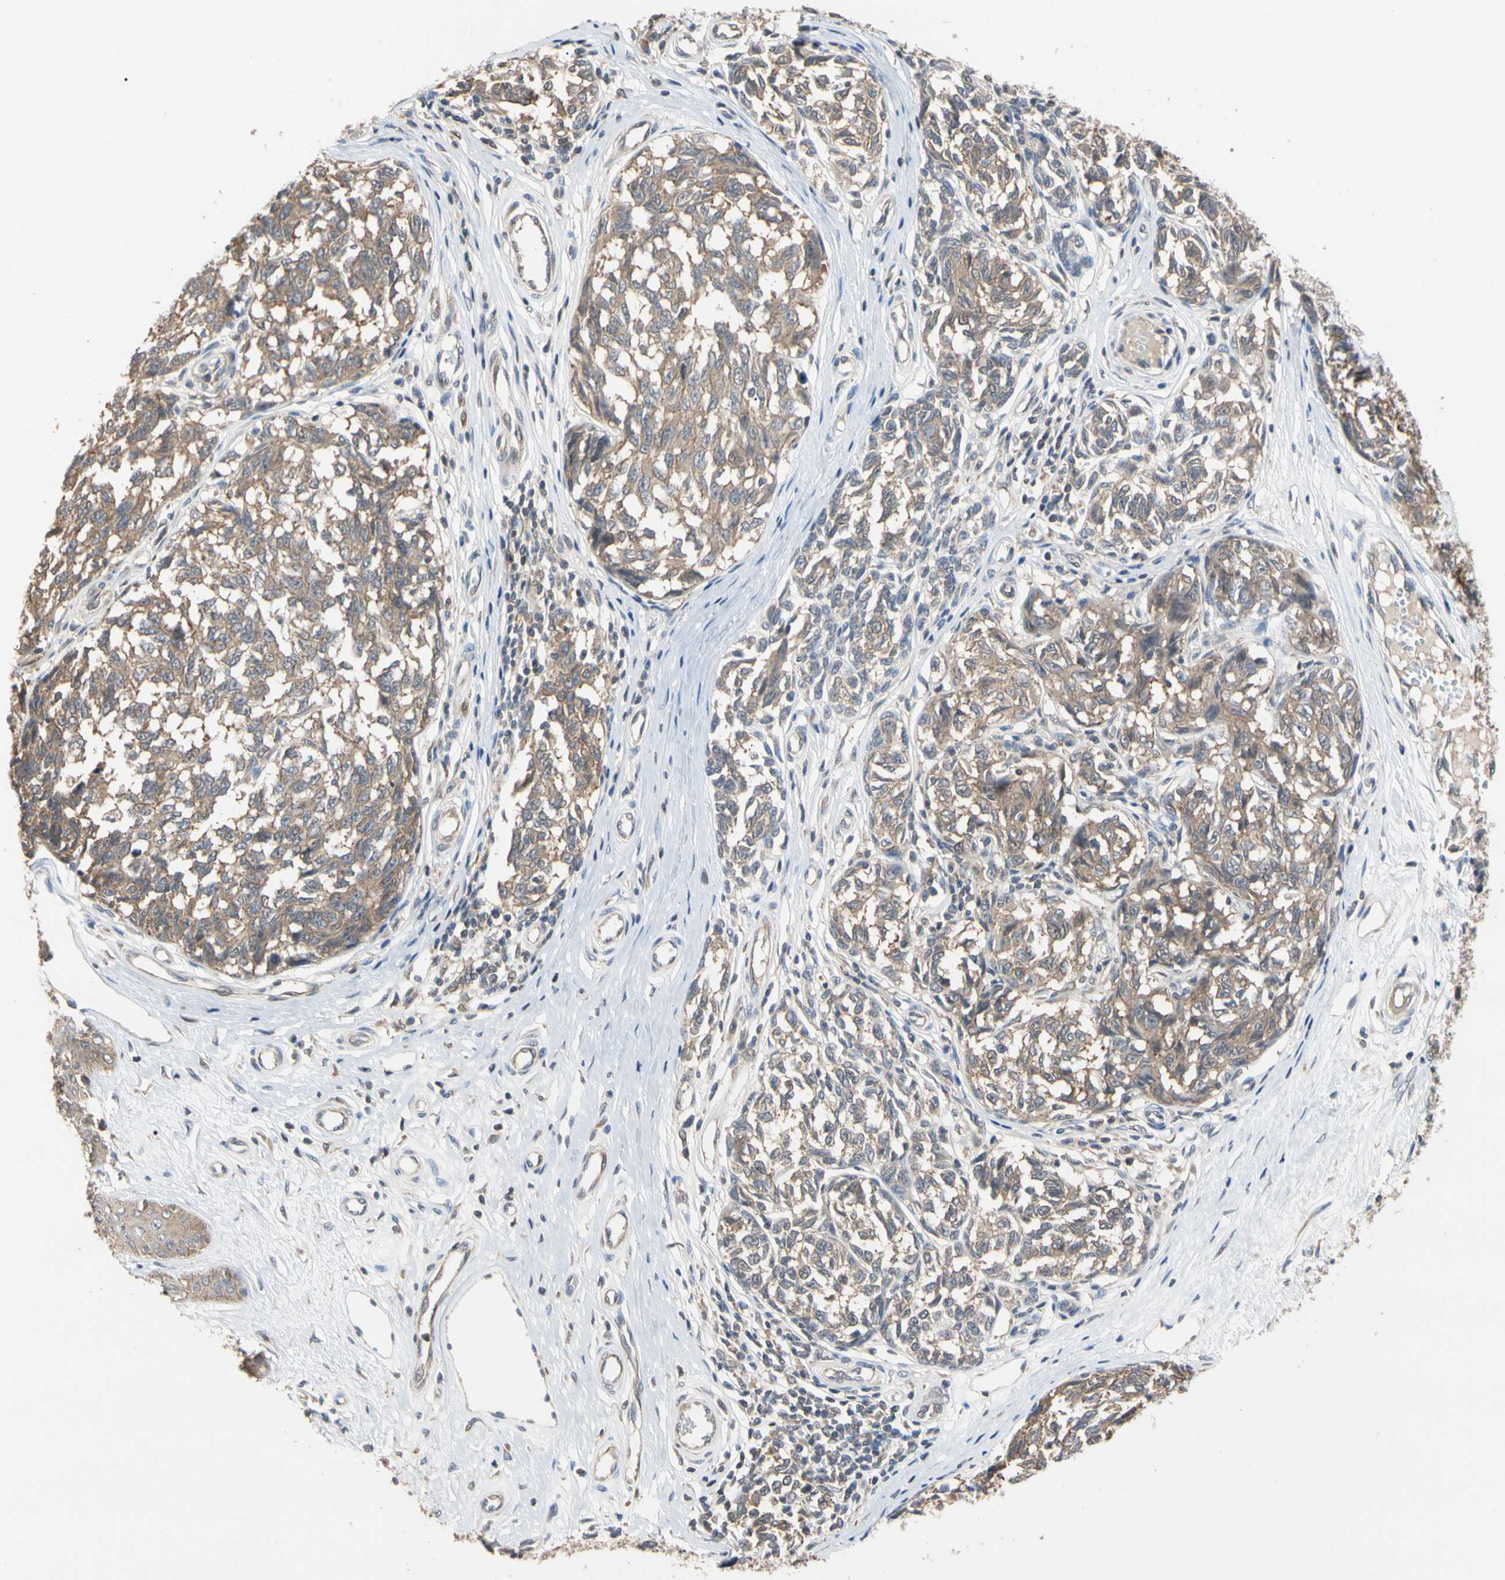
{"staining": {"intensity": "moderate", "quantity": ">75%", "location": "cytoplasmic/membranous"}, "tissue": "melanoma", "cell_type": "Tumor cells", "image_type": "cancer", "snomed": [{"axis": "morphology", "description": "Malignant melanoma, NOS"}, {"axis": "topography", "description": "Skin"}], "caption": "DAB immunohistochemical staining of melanoma exhibits moderate cytoplasmic/membranous protein expression in approximately >75% of tumor cells.", "gene": "DPP8", "patient": {"sex": "female", "age": 64}}